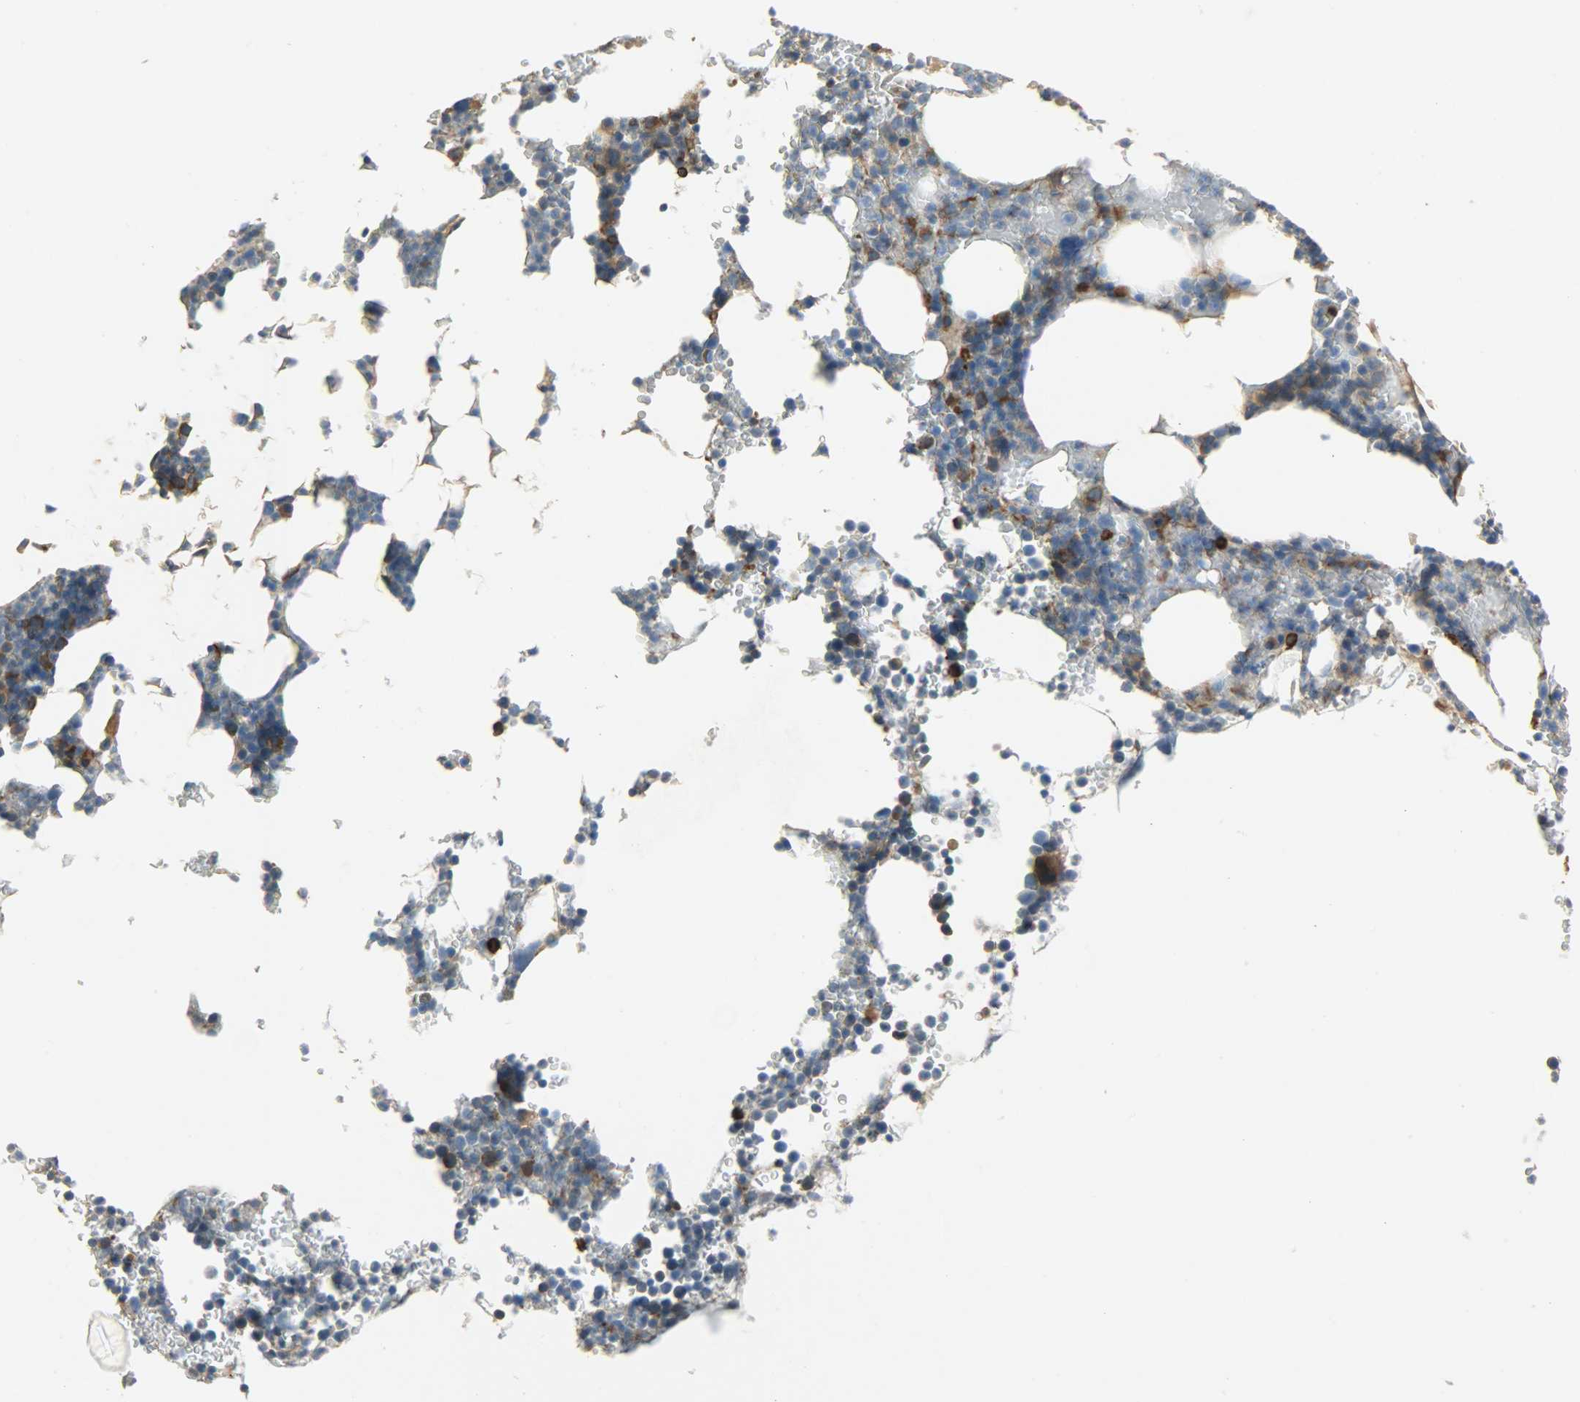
{"staining": {"intensity": "strong", "quantity": "<25%", "location": "cytoplasmic/membranous,nuclear"}, "tissue": "bone marrow", "cell_type": "Hematopoietic cells", "image_type": "normal", "snomed": [{"axis": "morphology", "description": "Normal tissue, NOS"}, {"axis": "topography", "description": "Bone marrow"}], "caption": "Immunohistochemical staining of normal human bone marrow exhibits medium levels of strong cytoplasmic/membranous,nuclear expression in approximately <25% of hematopoietic cells.", "gene": "C1orf198", "patient": {"sex": "female", "age": 66}}